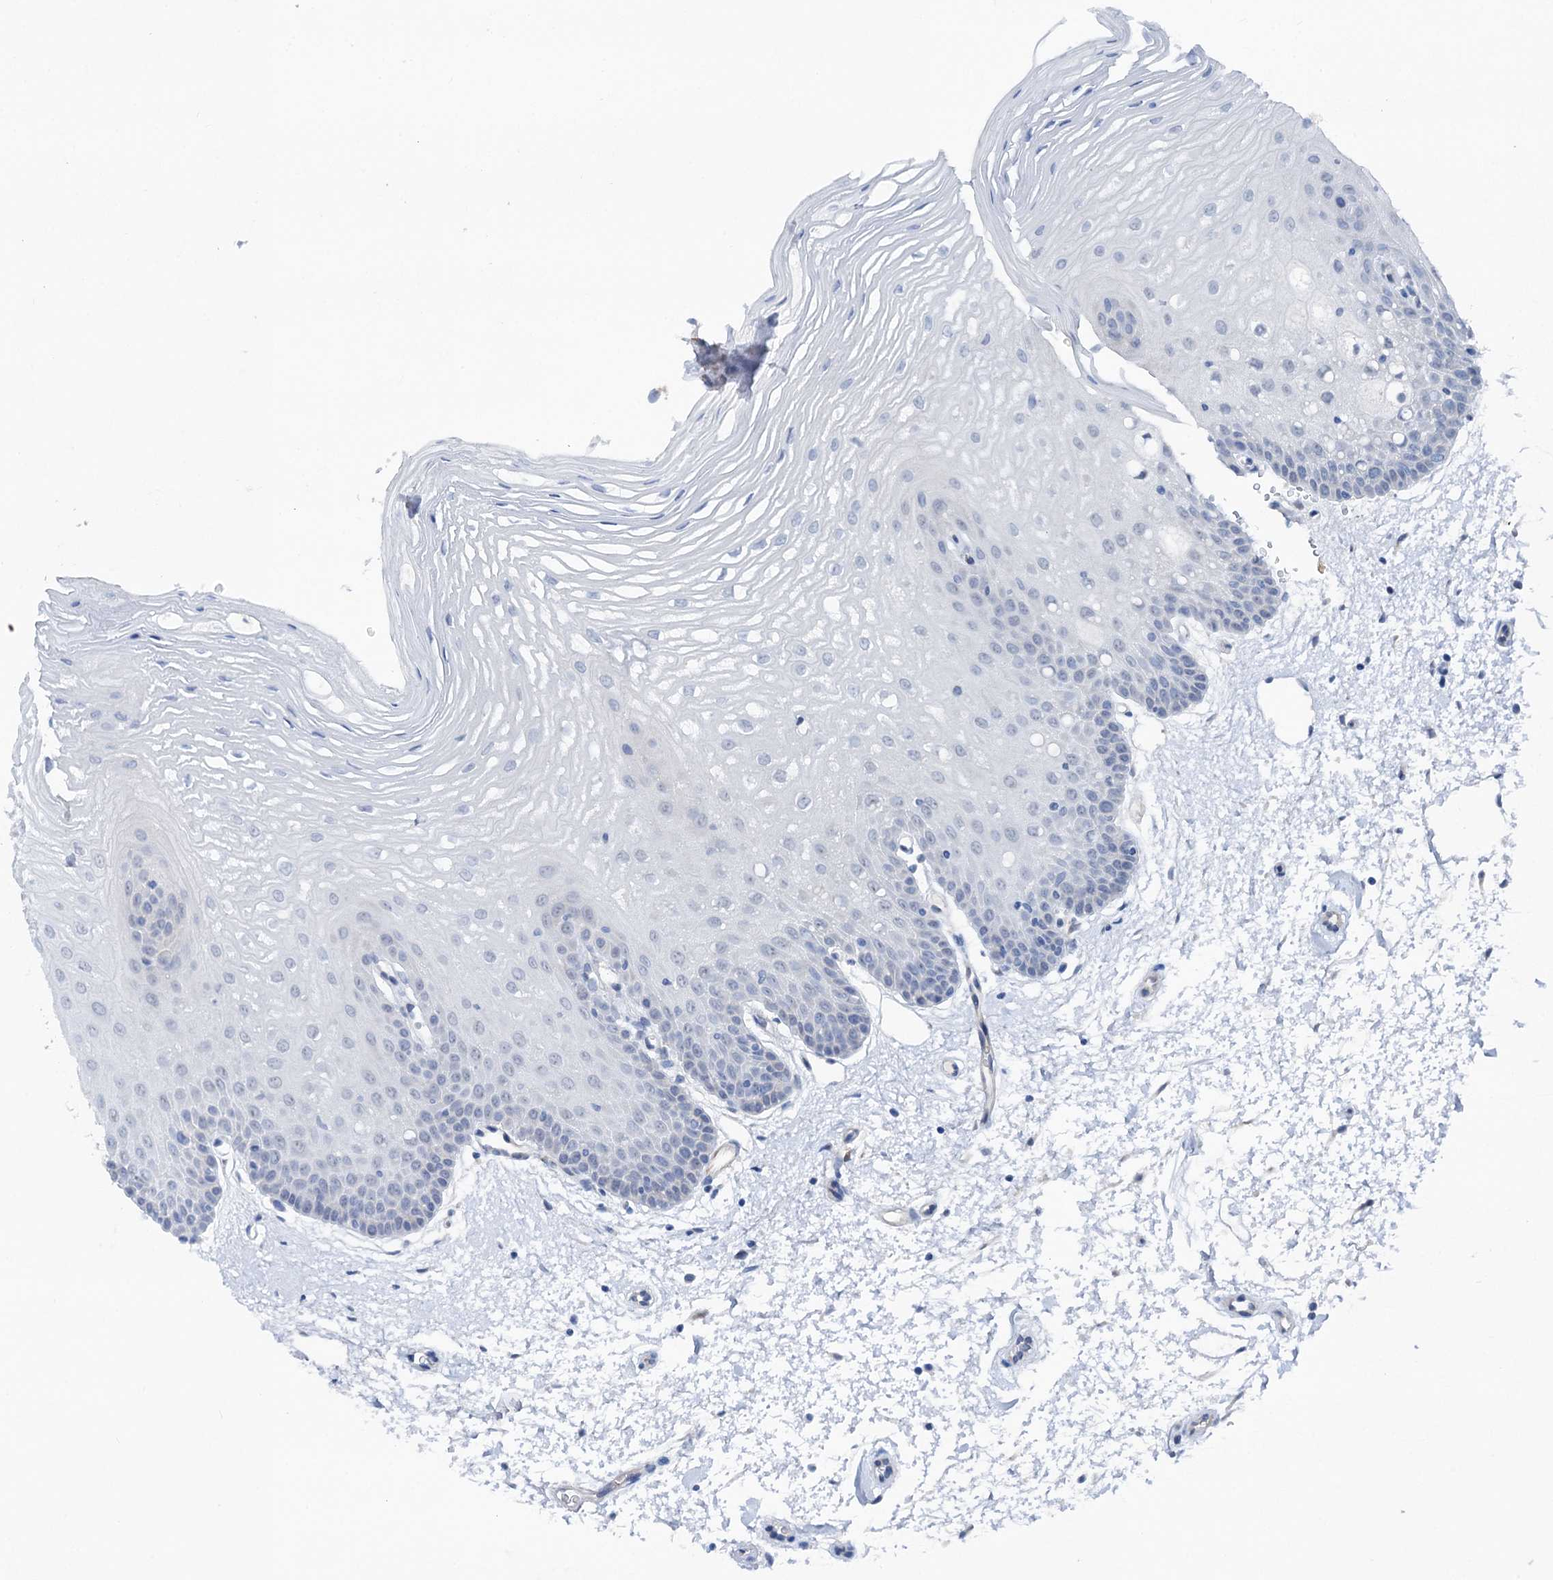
{"staining": {"intensity": "negative", "quantity": "none", "location": "none"}, "tissue": "oral mucosa", "cell_type": "Squamous epithelial cells", "image_type": "normal", "snomed": [{"axis": "morphology", "description": "Normal tissue, NOS"}, {"axis": "topography", "description": "Oral tissue"}, {"axis": "topography", "description": "Tounge, NOS"}], "caption": "DAB (3,3'-diaminobenzidine) immunohistochemical staining of normal oral mucosa reveals no significant expression in squamous epithelial cells. The staining was performed using DAB (3,3'-diaminobenzidine) to visualize the protein expression in brown, while the nuclei were stained in blue with hematoxylin (Magnification: 20x).", "gene": "SHROOM1", "patient": {"sex": "female", "age": 73}}